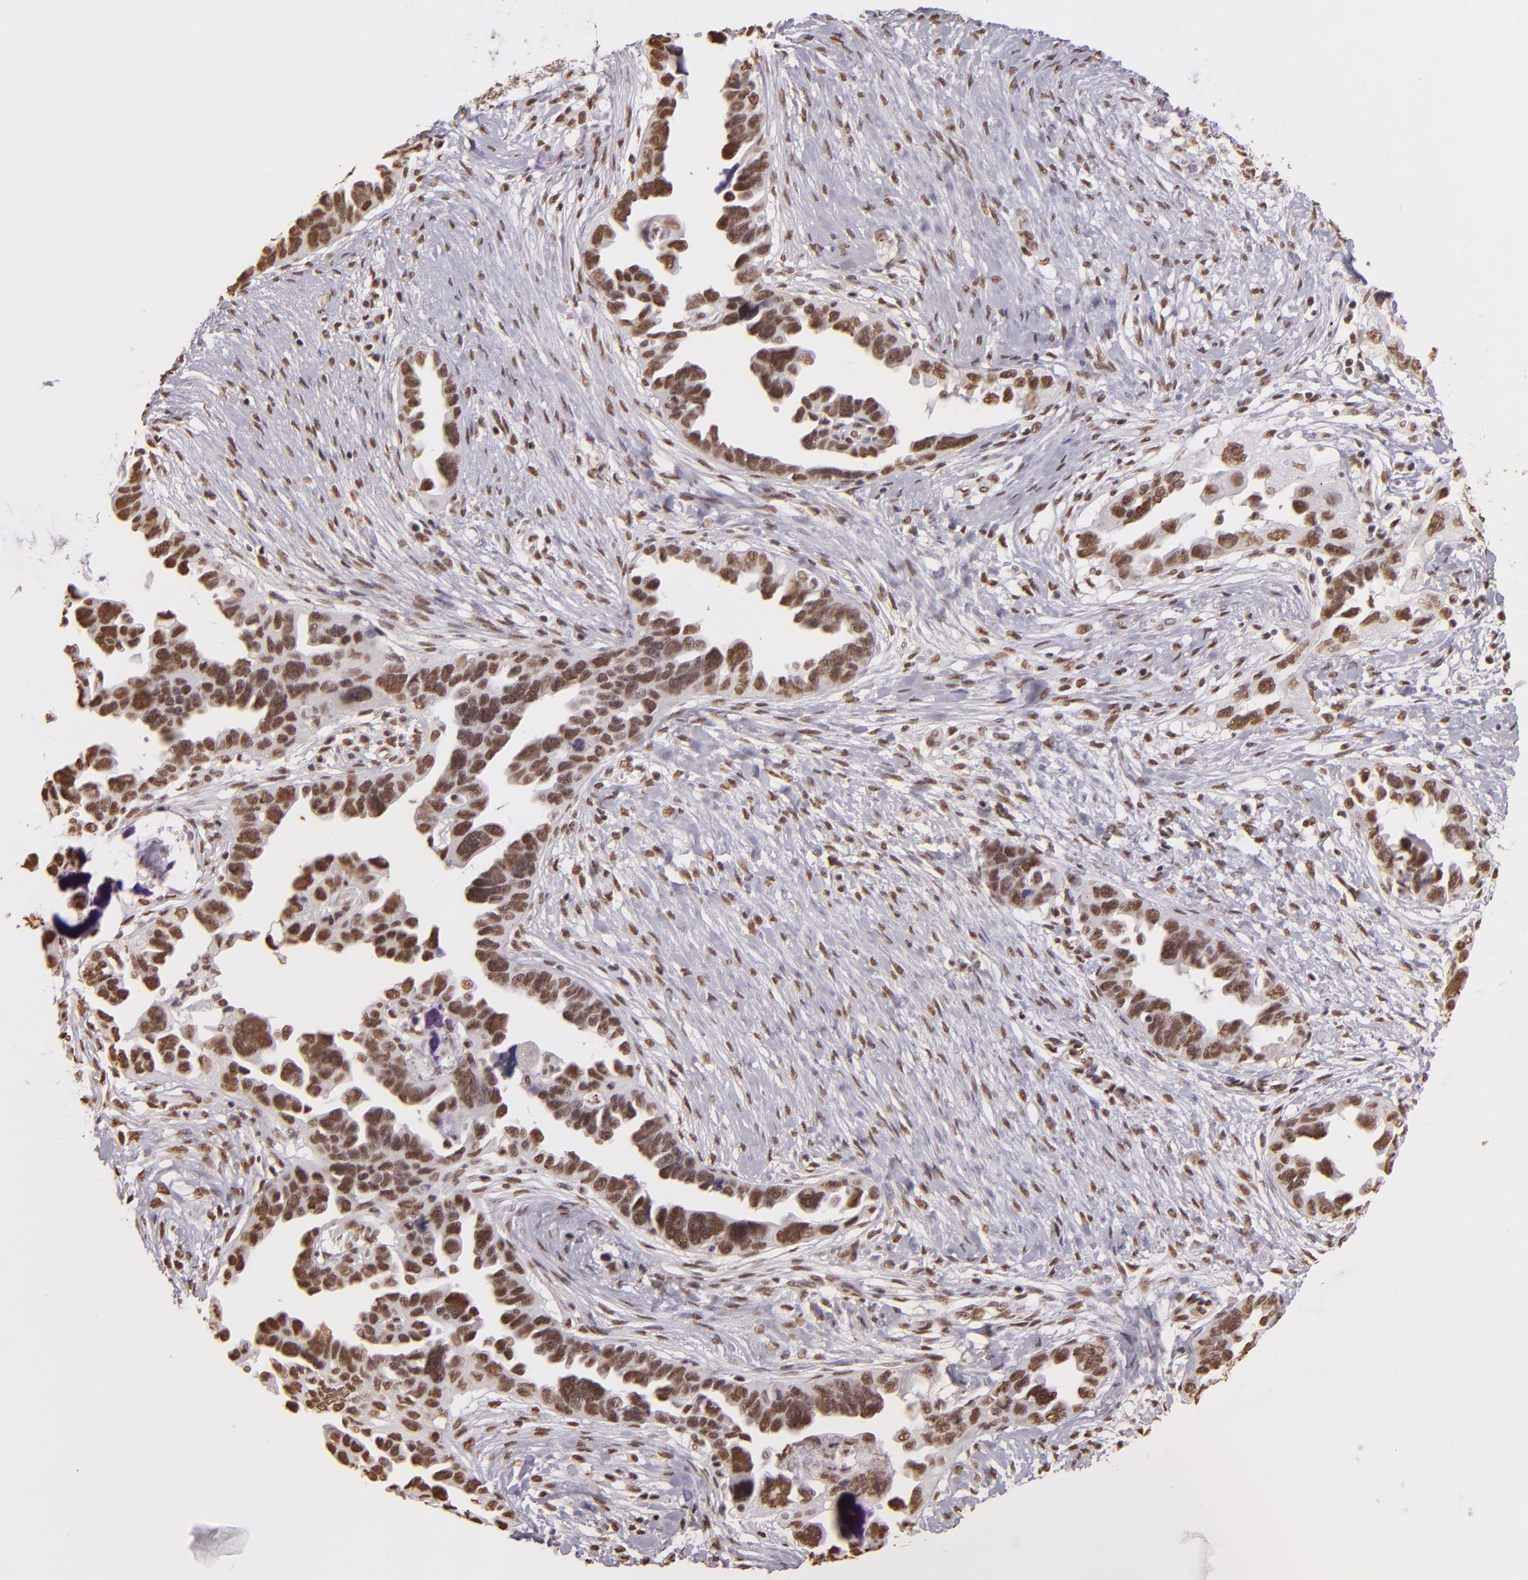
{"staining": {"intensity": "strong", "quantity": ">75%", "location": "nuclear"}, "tissue": "ovarian cancer", "cell_type": "Tumor cells", "image_type": "cancer", "snomed": [{"axis": "morphology", "description": "Cystadenocarcinoma, serous, NOS"}, {"axis": "topography", "description": "Ovary"}], "caption": "This image shows ovarian cancer stained with immunohistochemistry to label a protein in brown. The nuclear of tumor cells show strong positivity for the protein. Nuclei are counter-stained blue.", "gene": "PAPOLA", "patient": {"sex": "female", "age": 63}}